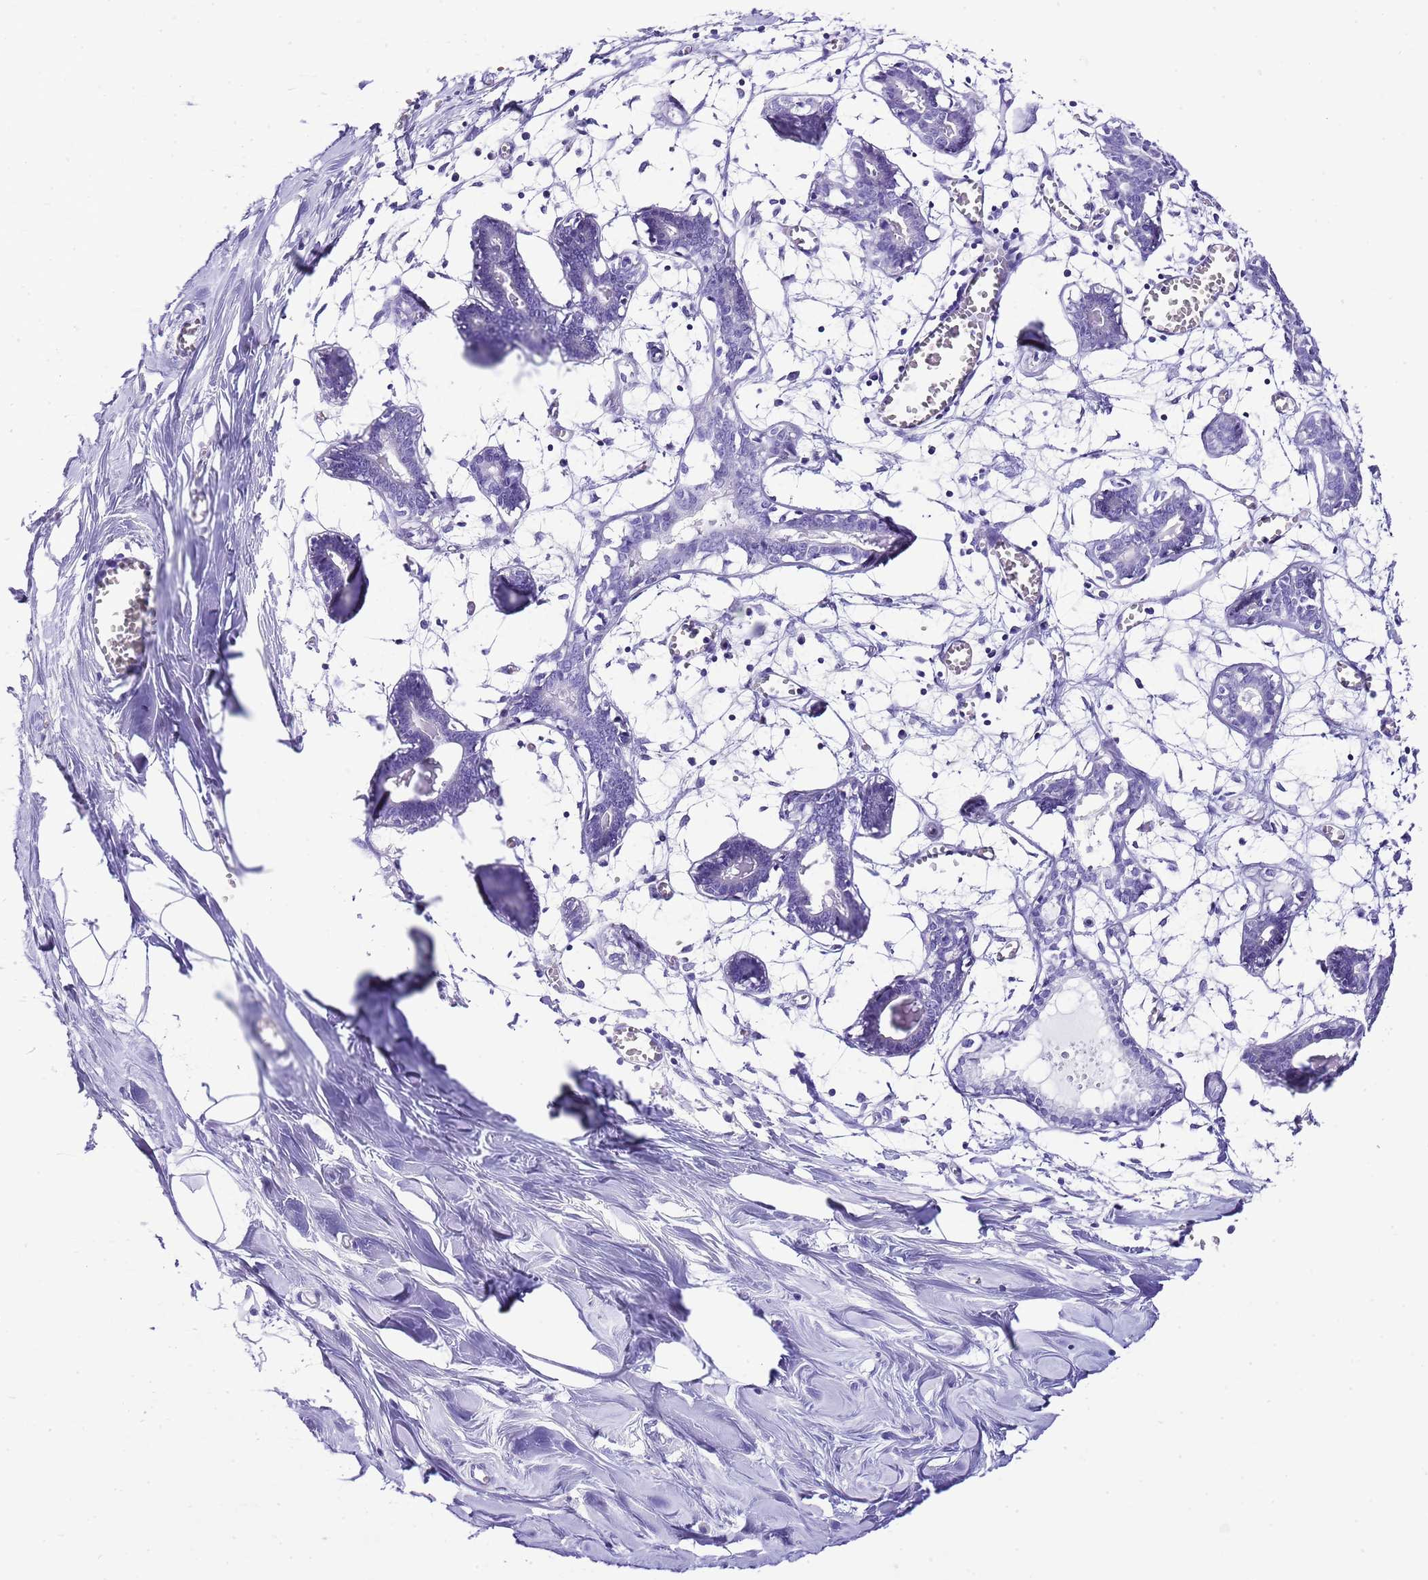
{"staining": {"intensity": "negative", "quantity": "none", "location": "none"}, "tissue": "breast", "cell_type": "Adipocytes", "image_type": "normal", "snomed": [{"axis": "morphology", "description": "Normal tissue, NOS"}, {"axis": "topography", "description": "Breast"}], "caption": "This is an IHC image of benign human breast. There is no staining in adipocytes.", "gene": "KCNC1", "patient": {"sex": "female", "age": 27}}